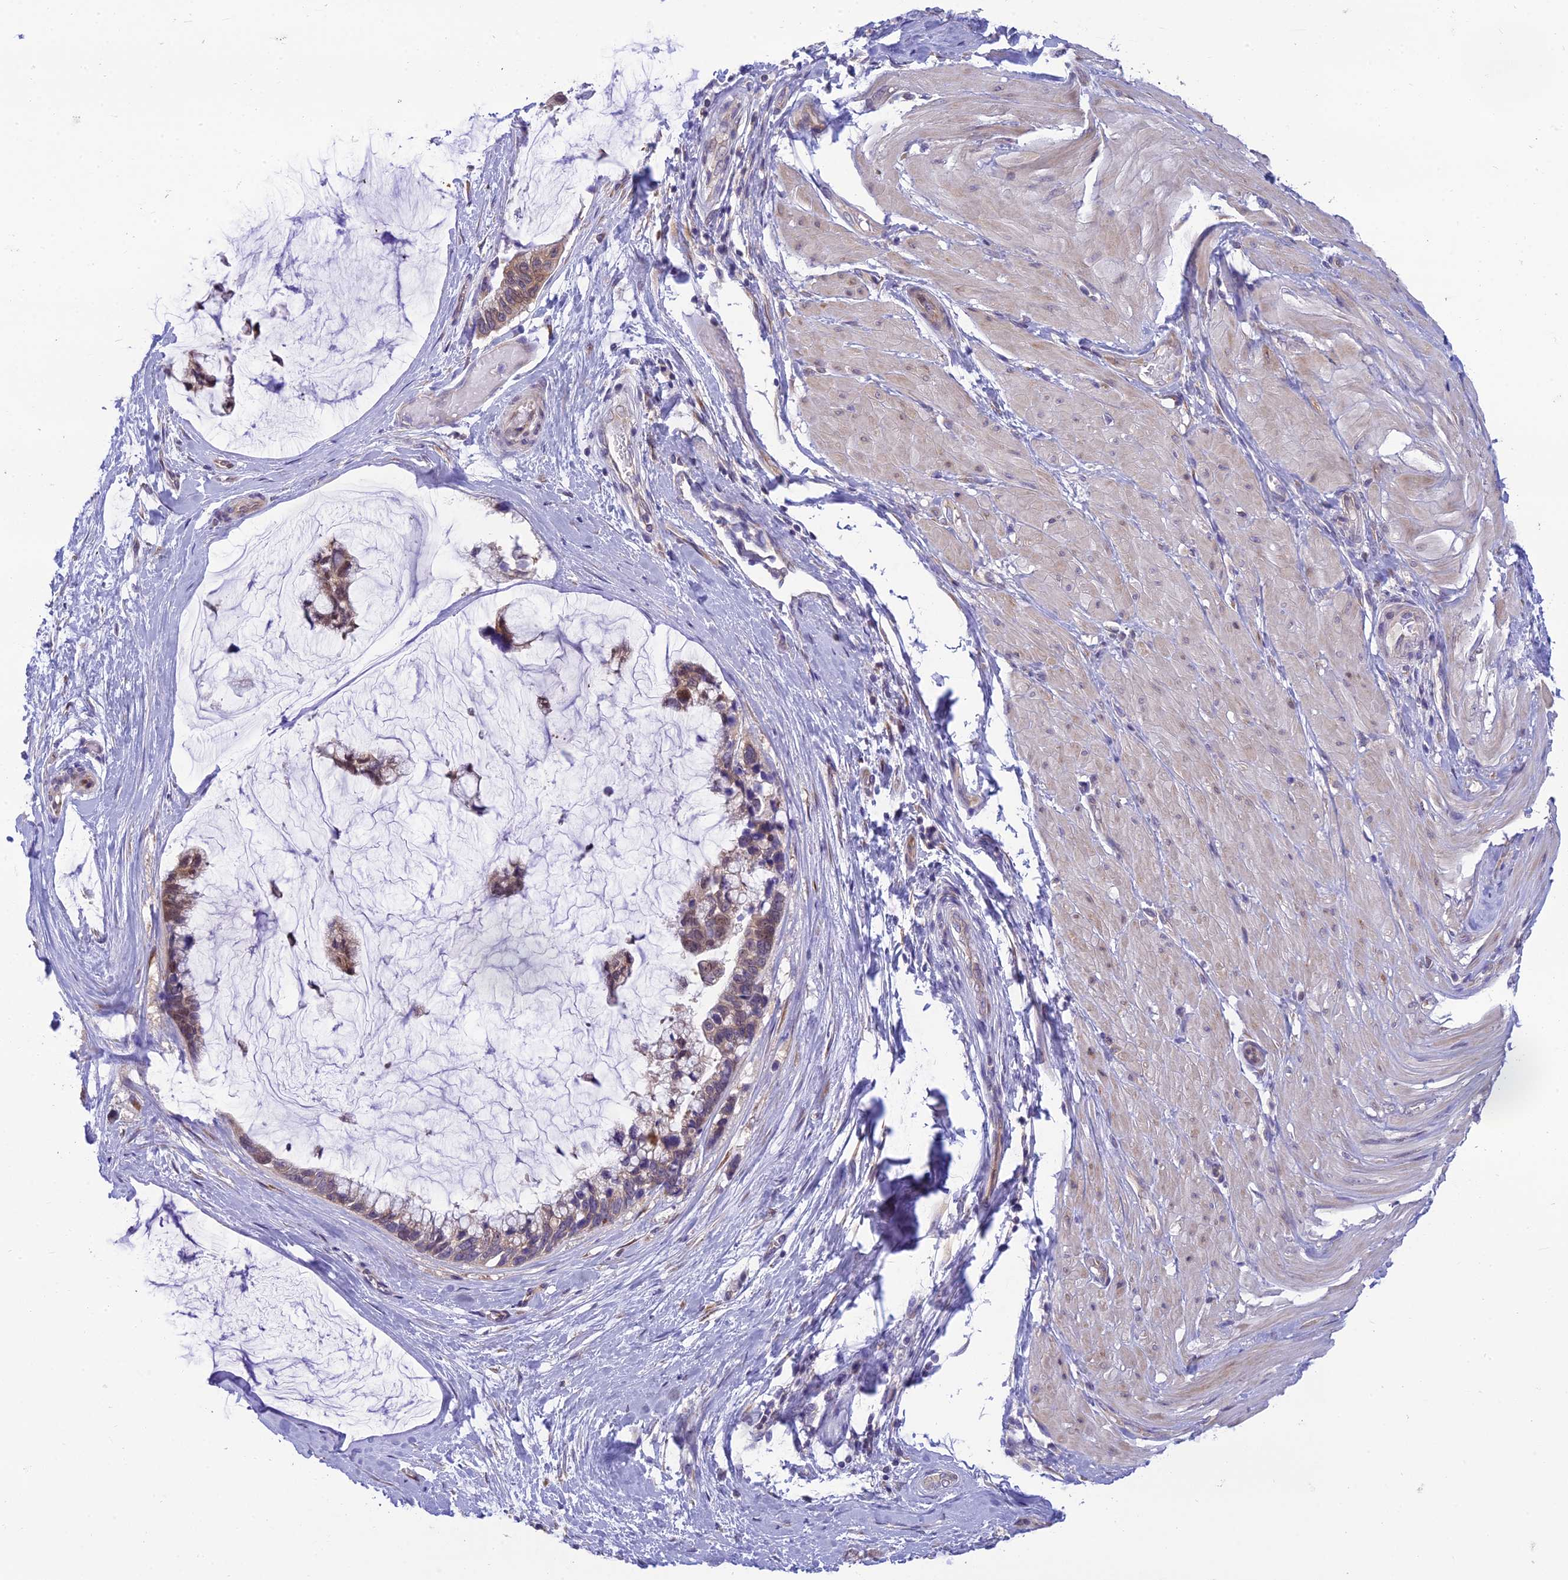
{"staining": {"intensity": "weak", "quantity": ">75%", "location": "cytoplasmic/membranous"}, "tissue": "ovarian cancer", "cell_type": "Tumor cells", "image_type": "cancer", "snomed": [{"axis": "morphology", "description": "Cystadenocarcinoma, mucinous, NOS"}, {"axis": "topography", "description": "Ovary"}], "caption": "Human mucinous cystadenocarcinoma (ovarian) stained for a protein (brown) reveals weak cytoplasmic/membranous positive staining in about >75% of tumor cells.", "gene": "CLCN7", "patient": {"sex": "female", "age": 39}}